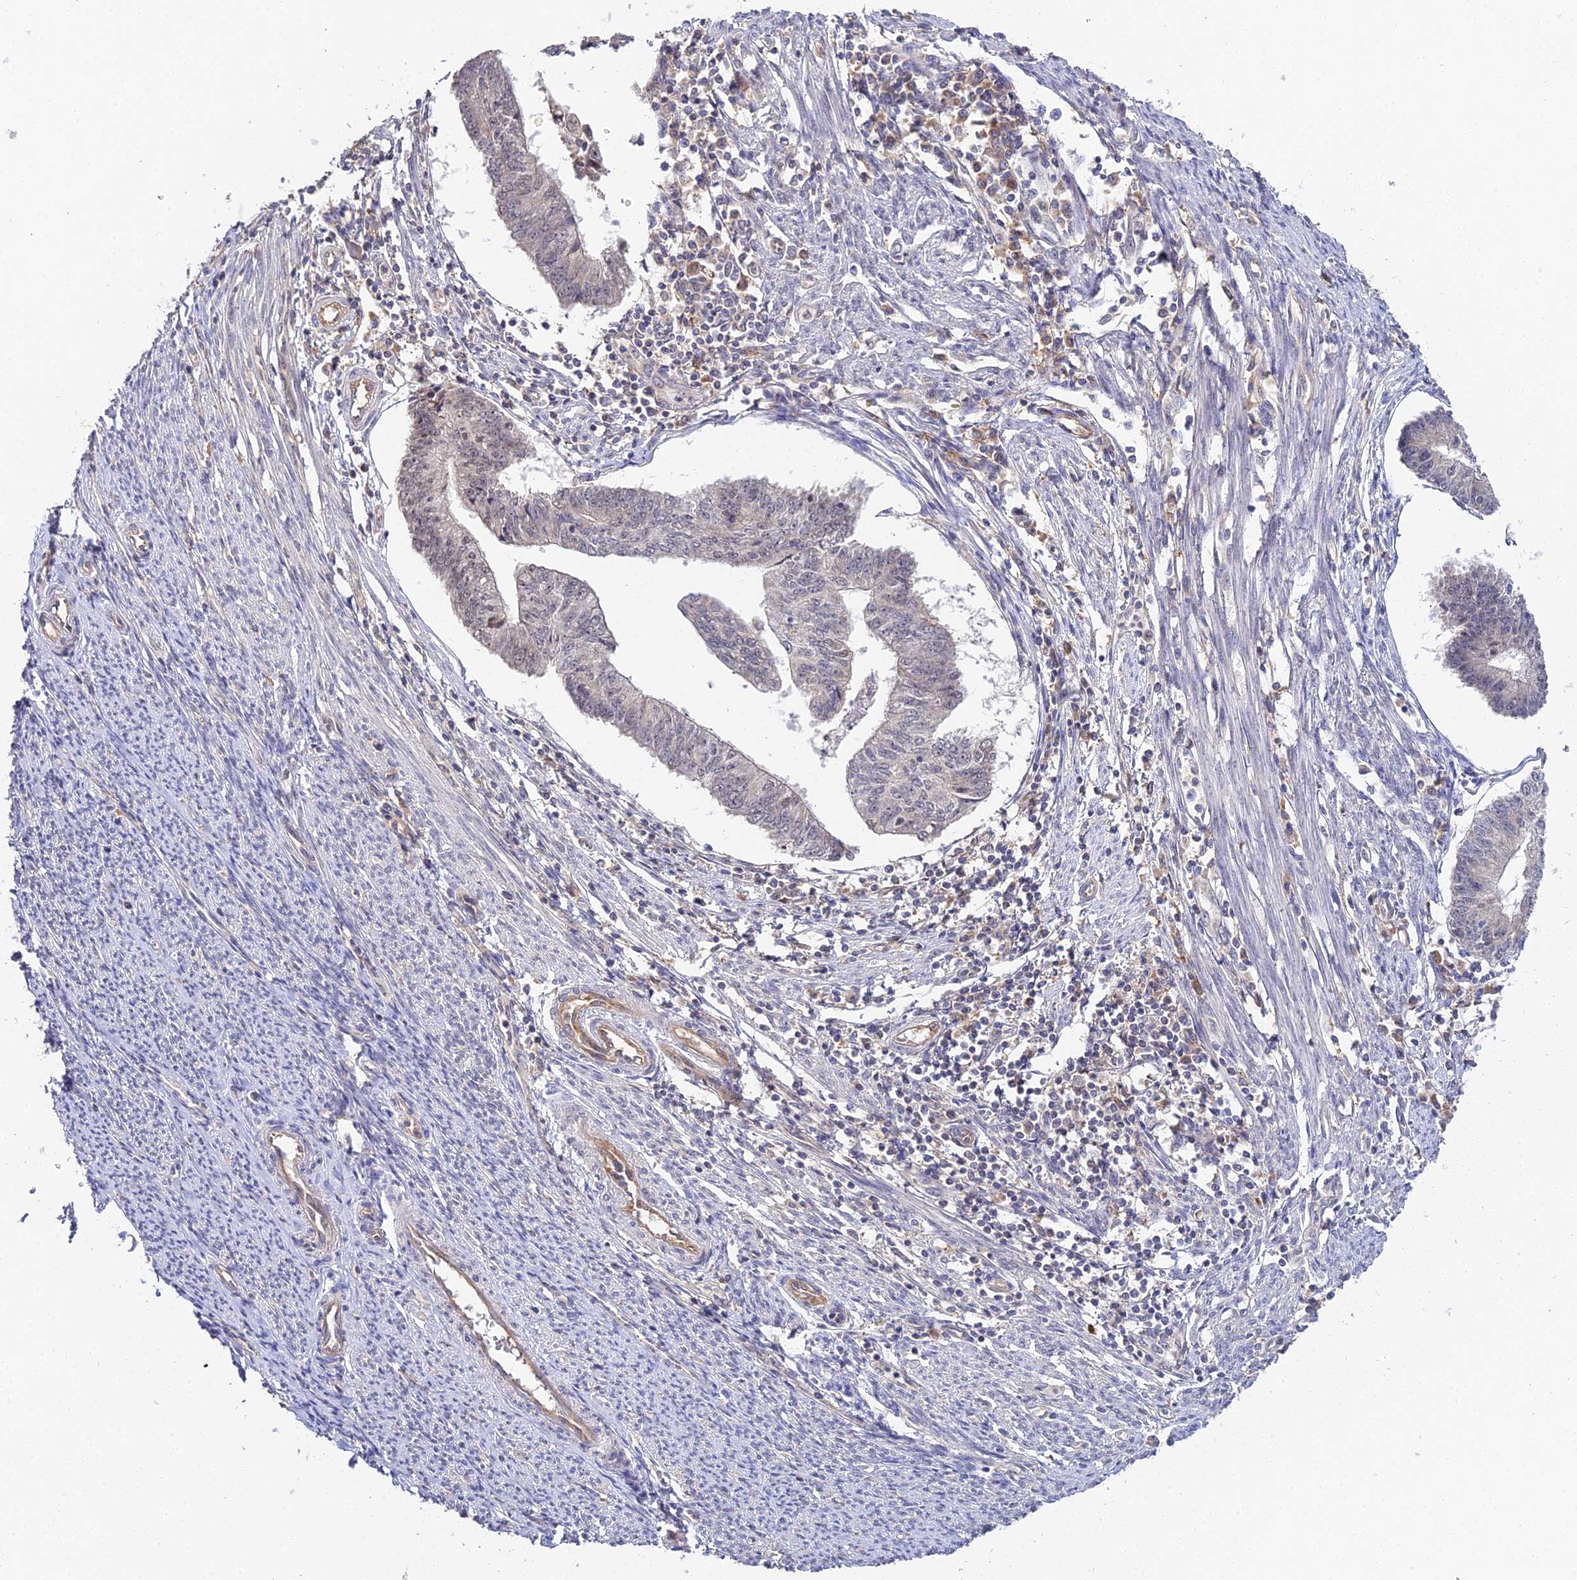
{"staining": {"intensity": "negative", "quantity": "none", "location": "none"}, "tissue": "endometrial cancer", "cell_type": "Tumor cells", "image_type": "cancer", "snomed": [{"axis": "morphology", "description": "Adenocarcinoma, NOS"}, {"axis": "topography", "description": "Endometrium"}], "caption": "Endometrial cancer (adenocarcinoma) was stained to show a protein in brown. There is no significant expression in tumor cells.", "gene": "TPRX1", "patient": {"sex": "female", "age": 56}}